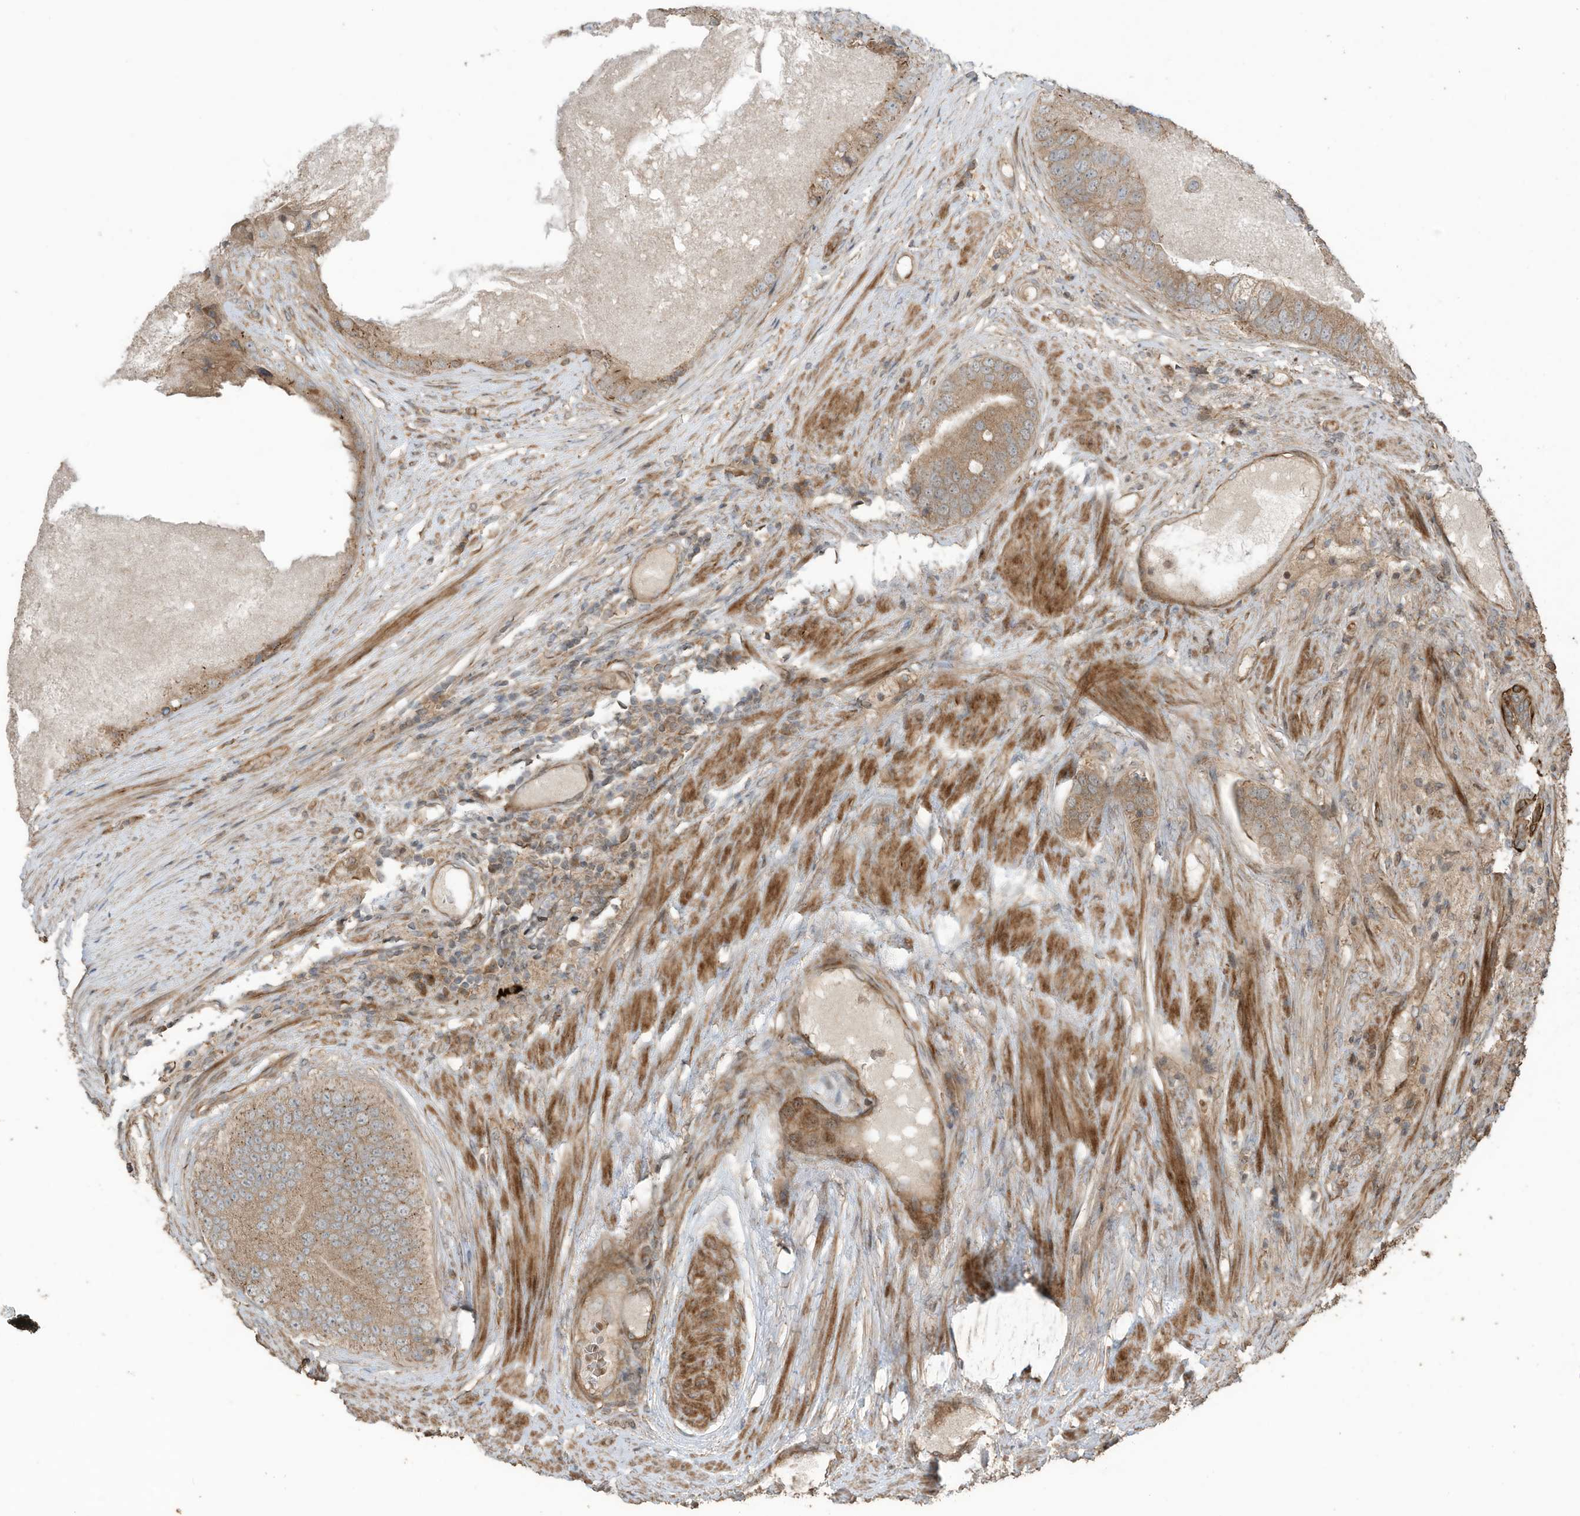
{"staining": {"intensity": "moderate", "quantity": ">75%", "location": "cytoplasmic/membranous"}, "tissue": "prostate cancer", "cell_type": "Tumor cells", "image_type": "cancer", "snomed": [{"axis": "morphology", "description": "Adenocarcinoma, High grade"}, {"axis": "topography", "description": "Prostate"}], "caption": "This histopathology image shows immunohistochemistry staining of prostate cancer, with medium moderate cytoplasmic/membranous staining in approximately >75% of tumor cells.", "gene": "ZNF653", "patient": {"sex": "male", "age": 70}}